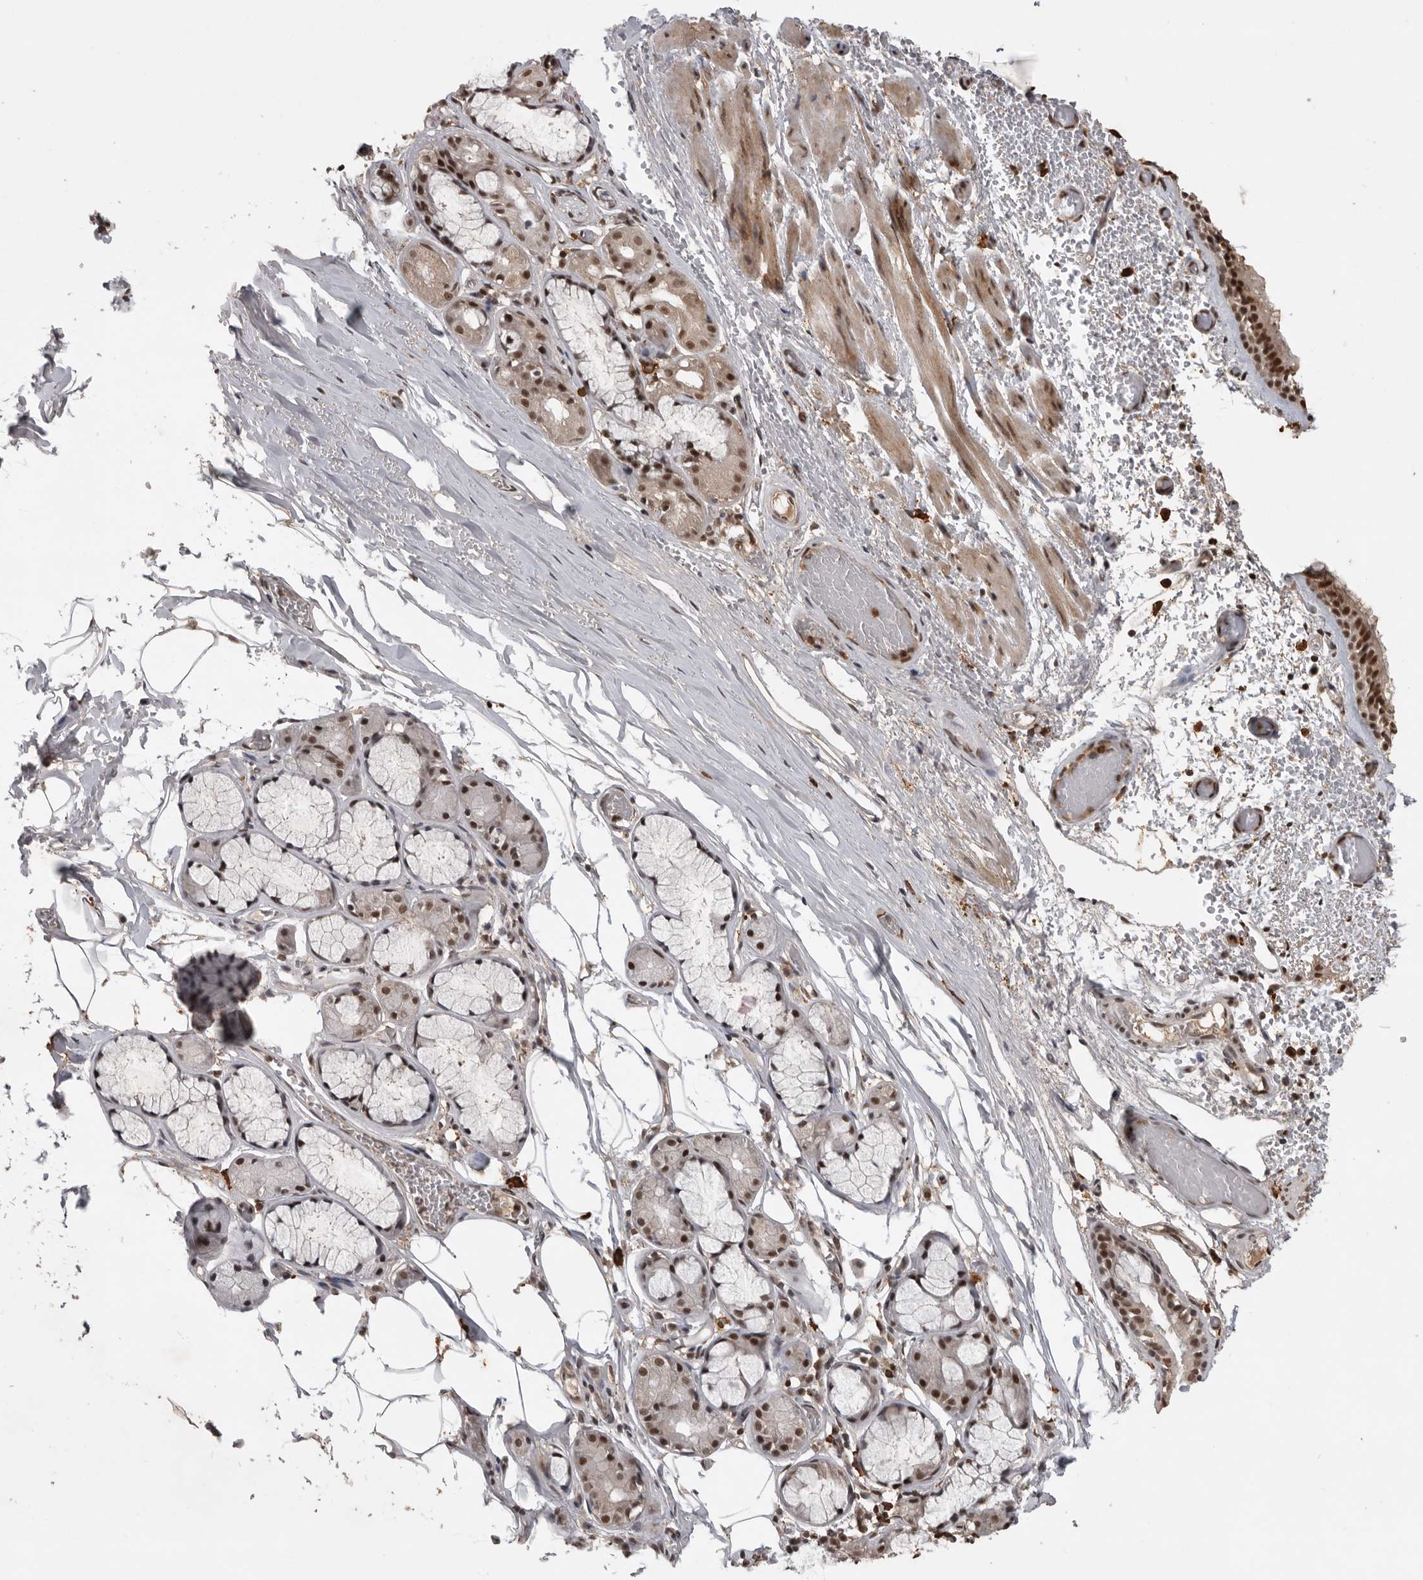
{"staining": {"intensity": "strong", "quantity": "25%-75%", "location": "cytoplasmic/membranous,nuclear"}, "tissue": "bronchus", "cell_type": "Respiratory epithelial cells", "image_type": "normal", "snomed": [{"axis": "morphology", "description": "Normal tissue, NOS"}, {"axis": "topography", "description": "Bronchus"}, {"axis": "topography", "description": "Lung"}], "caption": "Immunohistochemistry staining of unremarkable bronchus, which demonstrates high levels of strong cytoplasmic/membranous,nuclear positivity in approximately 25%-75% of respiratory epithelial cells indicating strong cytoplasmic/membranous,nuclear protein expression. The staining was performed using DAB (3,3'-diaminobenzidine) (brown) for protein detection and nuclei were counterstained in hematoxylin (blue).", "gene": "CBLL1", "patient": {"sex": "male", "age": 56}}